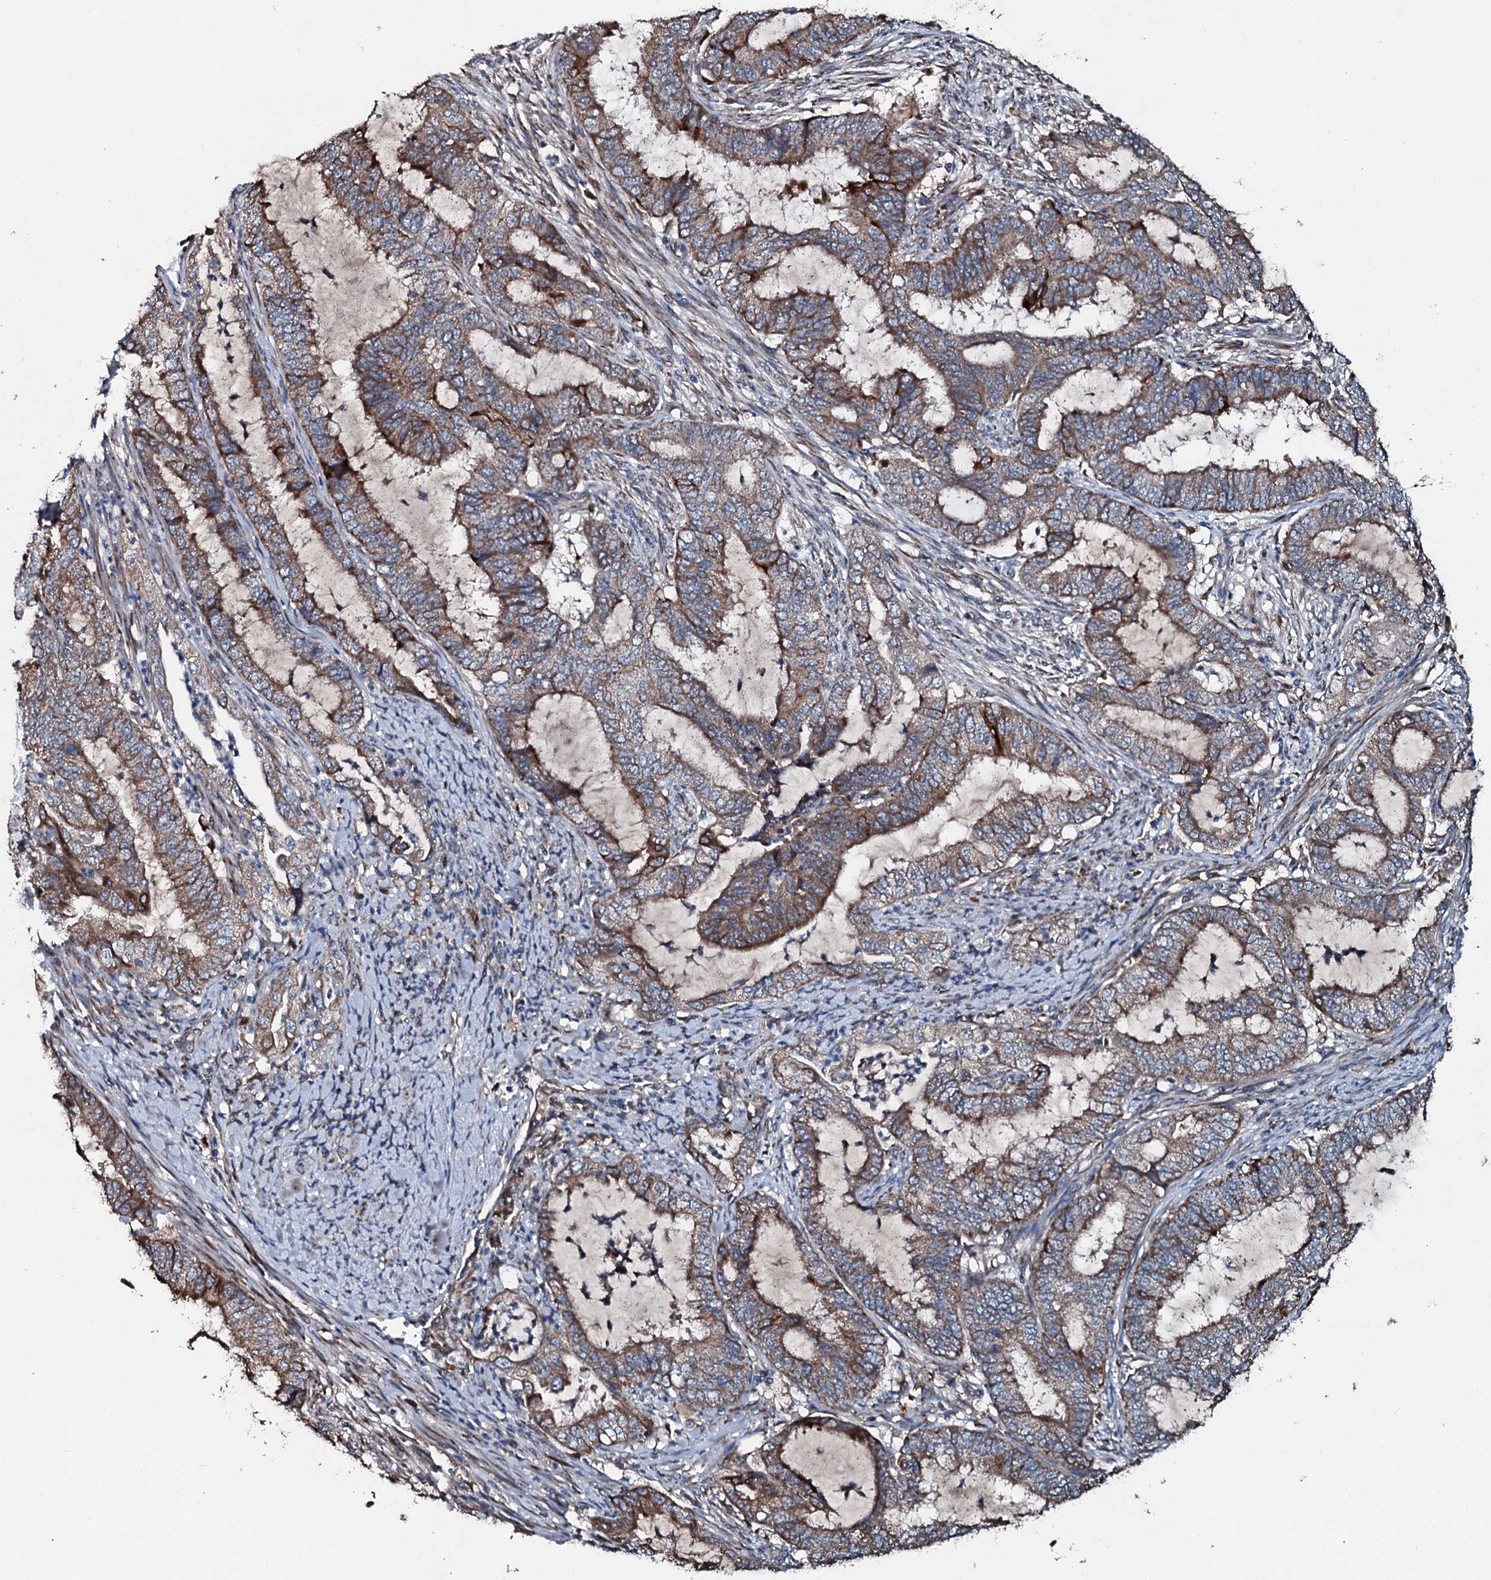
{"staining": {"intensity": "moderate", "quantity": ">75%", "location": "cytoplasmic/membranous"}, "tissue": "endometrial cancer", "cell_type": "Tumor cells", "image_type": "cancer", "snomed": [{"axis": "morphology", "description": "Adenocarcinoma, NOS"}, {"axis": "topography", "description": "Endometrium"}], "caption": "Endometrial cancer (adenocarcinoma) was stained to show a protein in brown. There is medium levels of moderate cytoplasmic/membranous positivity in approximately >75% of tumor cells. The protein is stained brown, and the nuclei are stained in blue (DAB (3,3'-diaminobenzidine) IHC with brightfield microscopy, high magnification).", "gene": "ACSS3", "patient": {"sex": "female", "age": 51}}